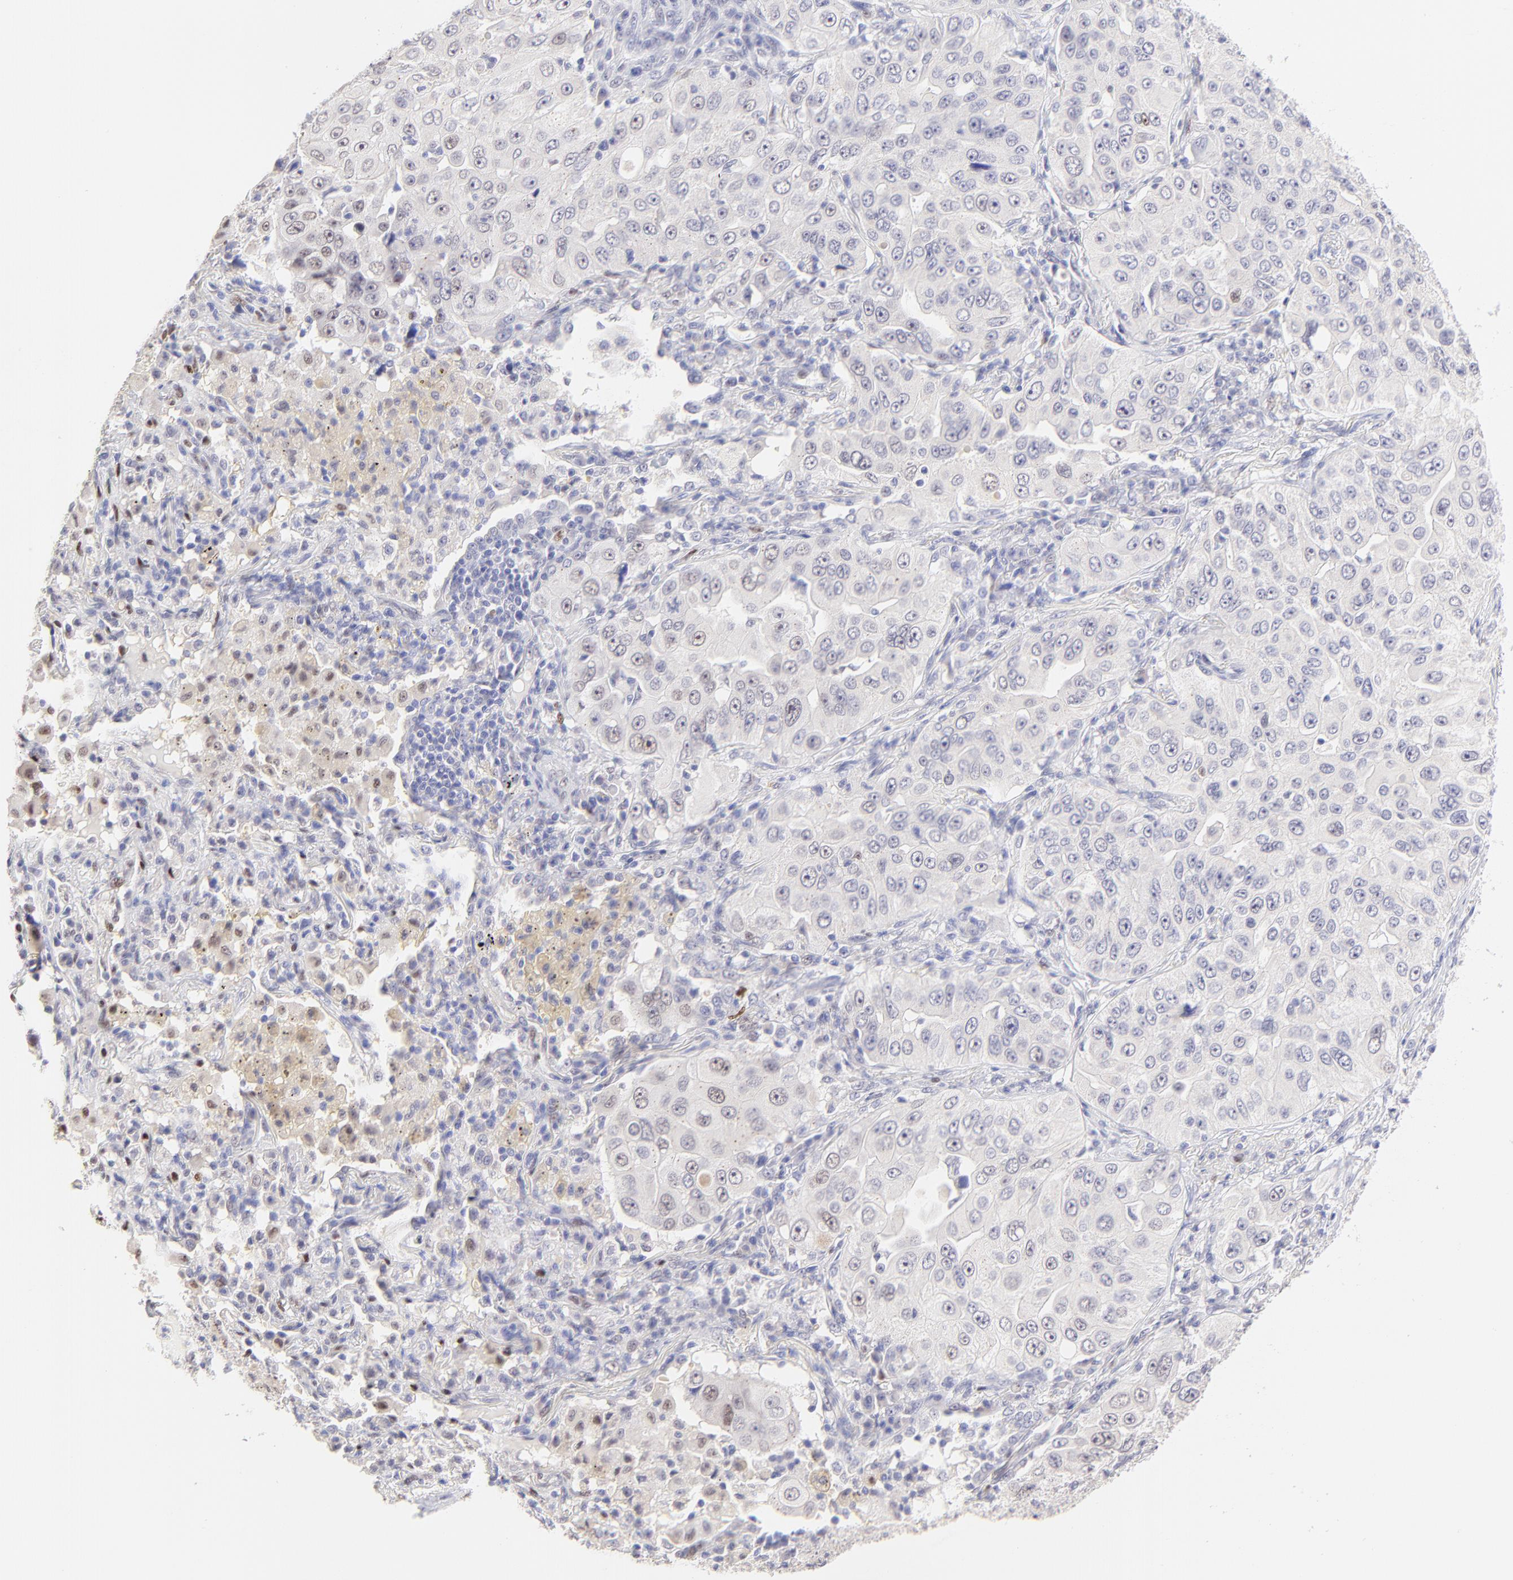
{"staining": {"intensity": "negative", "quantity": "none", "location": "none"}, "tissue": "lung cancer", "cell_type": "Tumor cells", "image_type": "cancer", "snomed": [{"axis": "morphology", "description": "Adenocarcinoma, NOS"}, {"axis": "topography", "description": "Lung"}], "caption": "Adenocarcinoma (lung) stained for a protein using immunohistochemistry demonstrates no expression tumor cells.", "gene": "KLF4", "patient": {"sex": "male", "age": 84}}